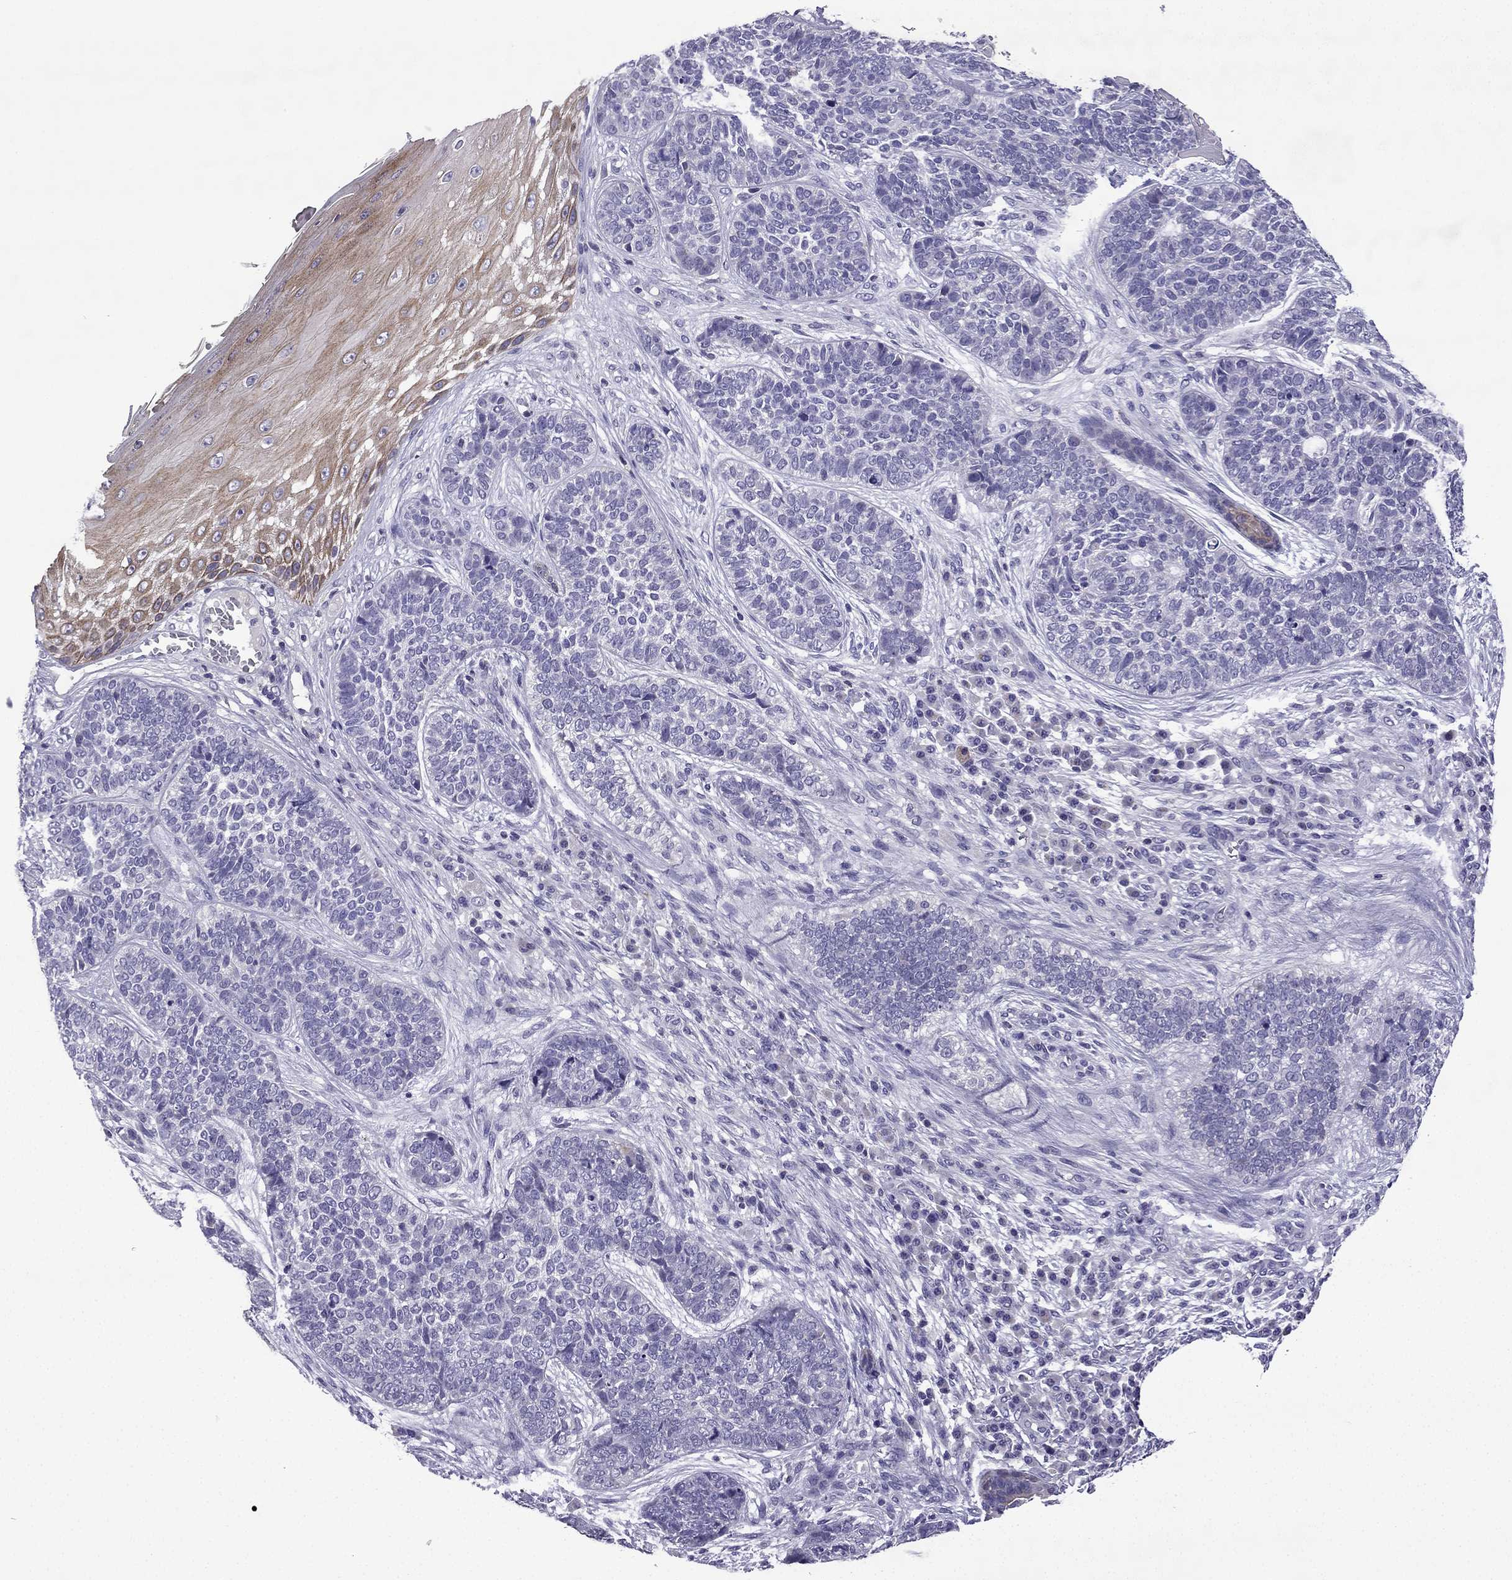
{"staining": {"intensity": "negative", "quantity": "none", "location": "none"}, "tissue": "skin cancer", "cell_type": "Tumor cells", "image_type": "cancer", "snomed": [{"axis": "morphology", "description": "Basal cell carcinoma"}, {"axis": "topography", "description": "Skin"}], "caption": "The image demonstrates no significant positivity in tumor cells of basal cell carcinoma (skin).", "gene": "TTN", "patient": {"sex": "female", "age": 69}}